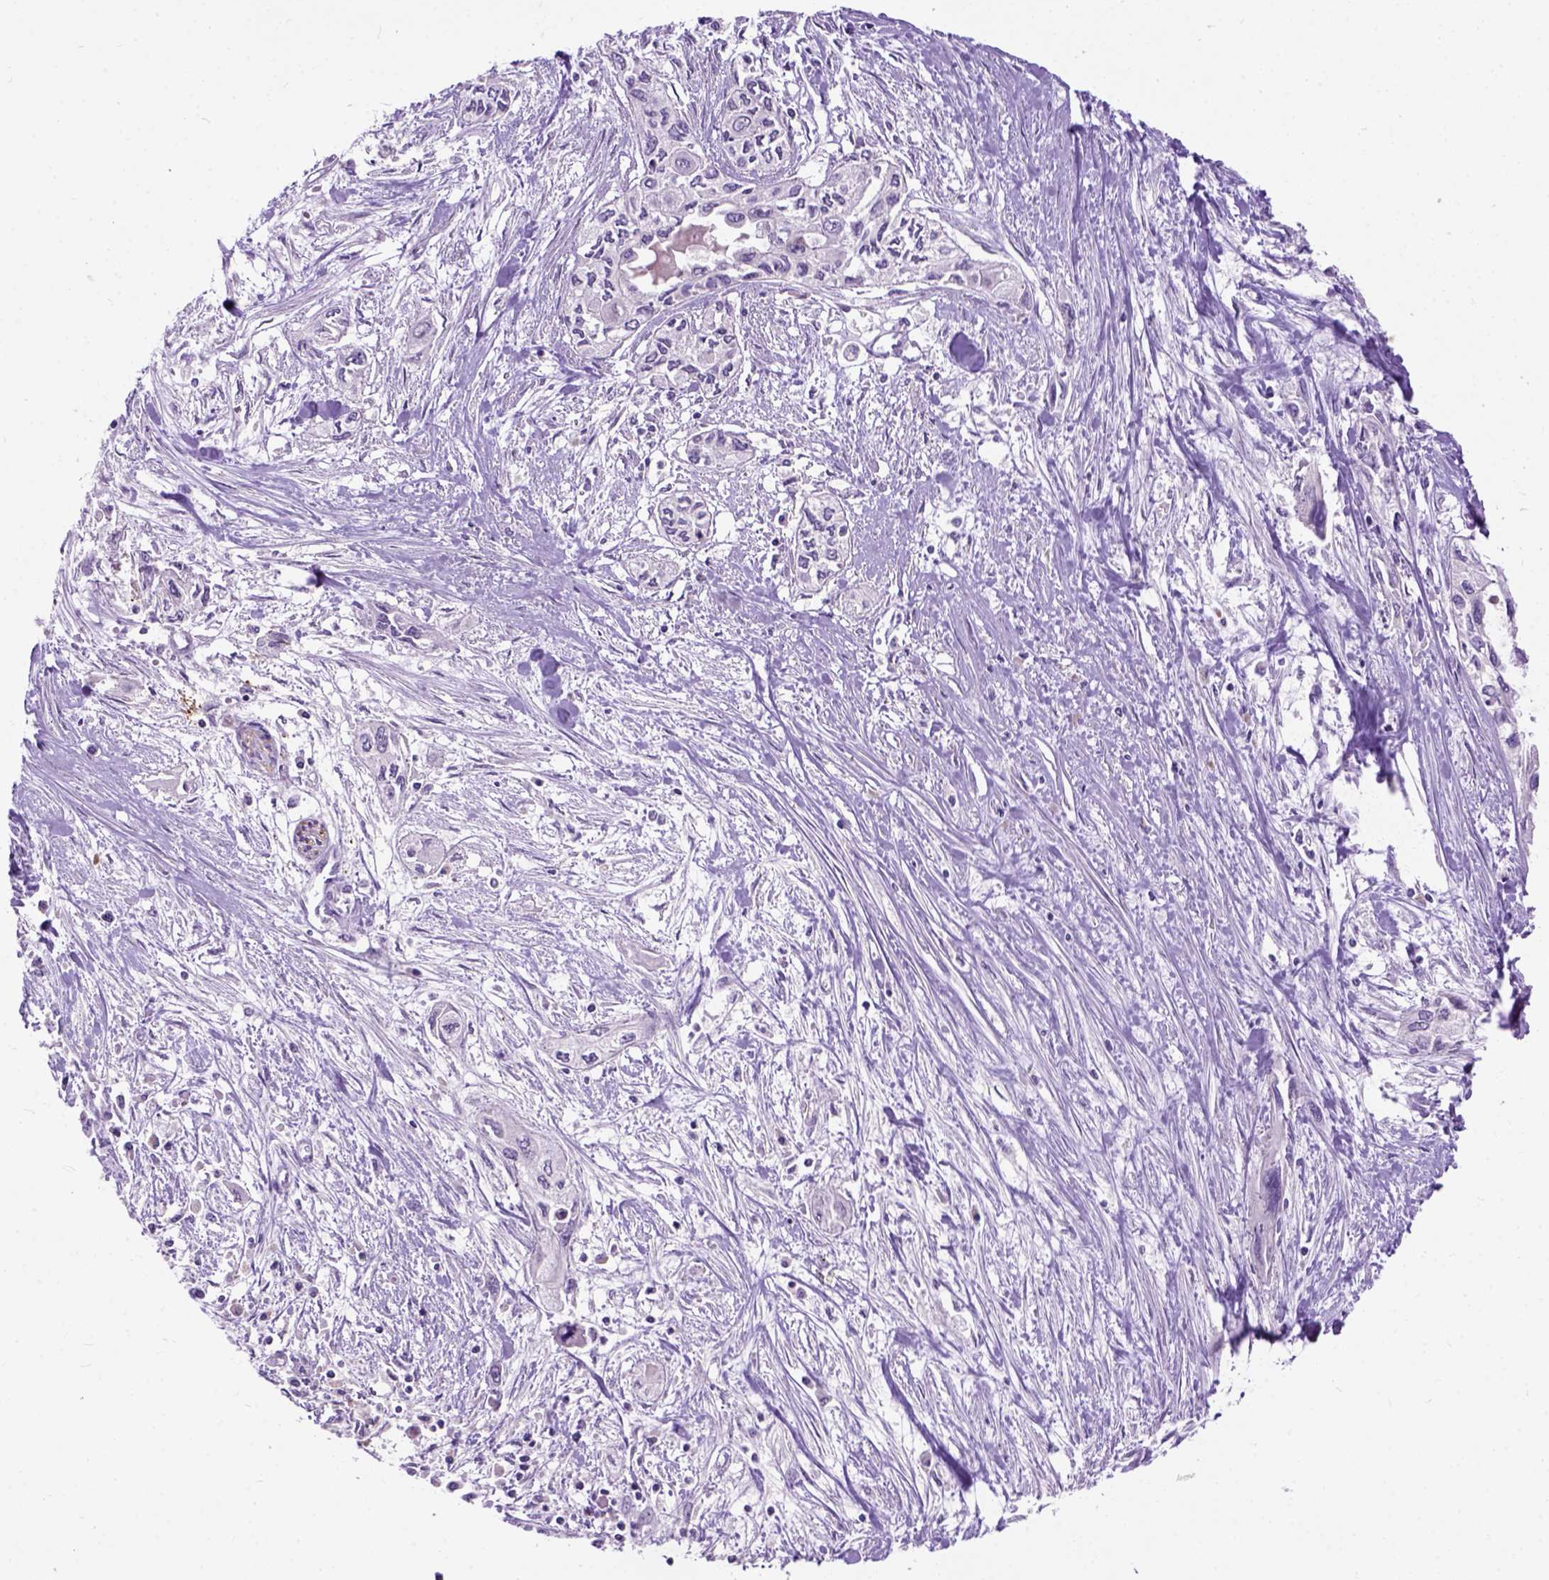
{"staining": {"intensity": "negative", "quantity": "none", "location": "none"}, "tissue": "pancreatic cancer", "cell_type": "Tumor cells", "image_type": "cancer", "snomed": [{"axis": "morphology", "description": "Adenocarcinoma, NOS"}, {"axis": "topography", "description": "Pancreas"}], "caption": "Photomicrograph shows no significant protein expression in tumor cells of pancreatic adenocarcinoma. The staining is performed using DAB brown chromogen with nuclei counter-stained in using hematoxylin.", "gene": "MAPT", "patient": {"sex": "female", "age": 55}}